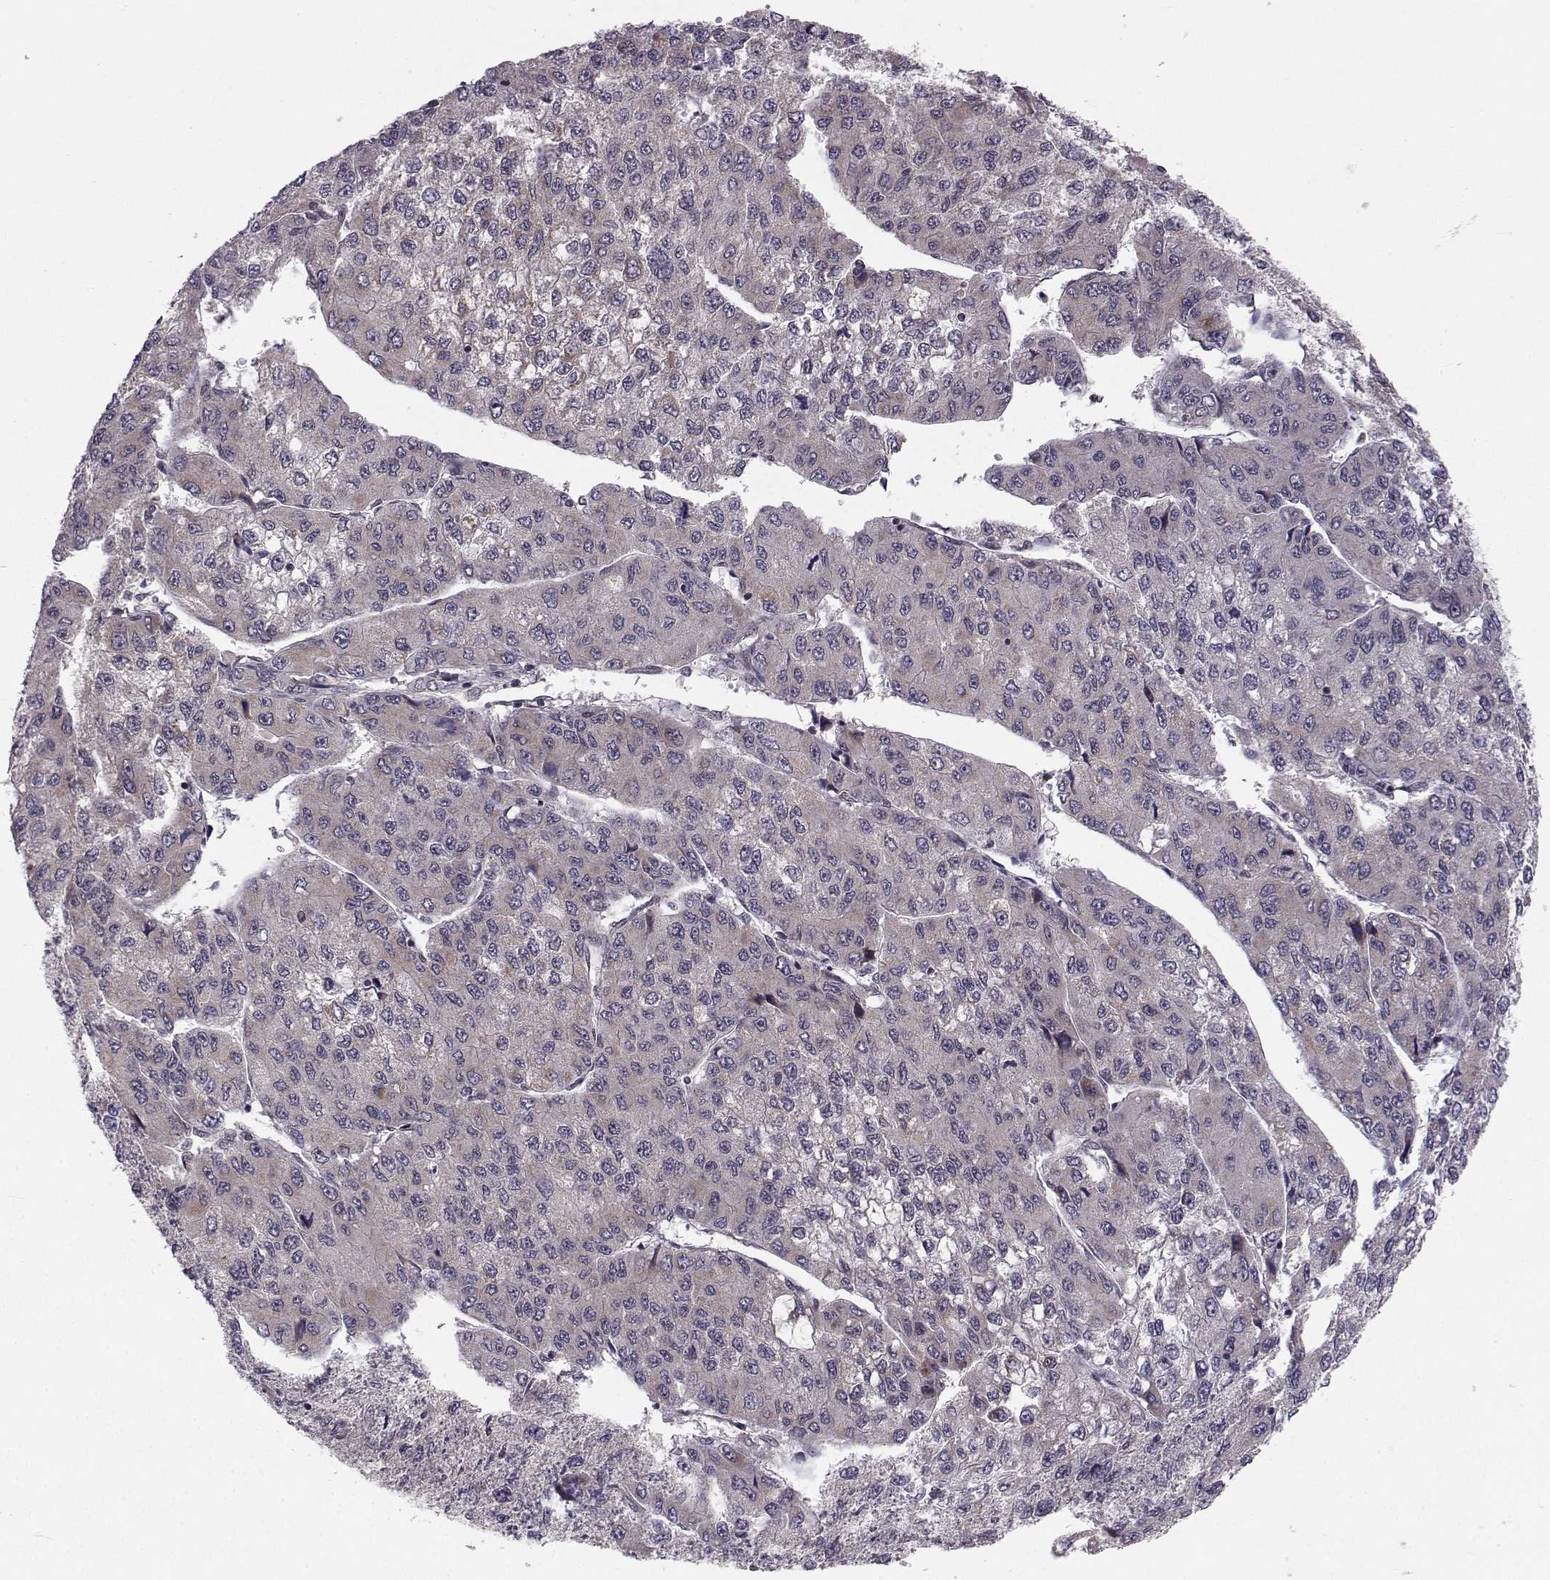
{"staining": {"intensity": "negative", "quantity": "none", "location": "none"}, "tissue": "liver cancer", "cell_type": "Tumor cells", "image_type": "cancer", "snomed": [{"axis": "morphology", "description": "Carcinoma, Hepatocellular, NOS"}, {"axis": "topography", "description": "Liver"}], "caption": "Tumor cells are negative for protein expression in human liver cancer (hepatocellular carcinoma).", "gene": "PKN2", "patient": {"sex": "female", "age": 66}}